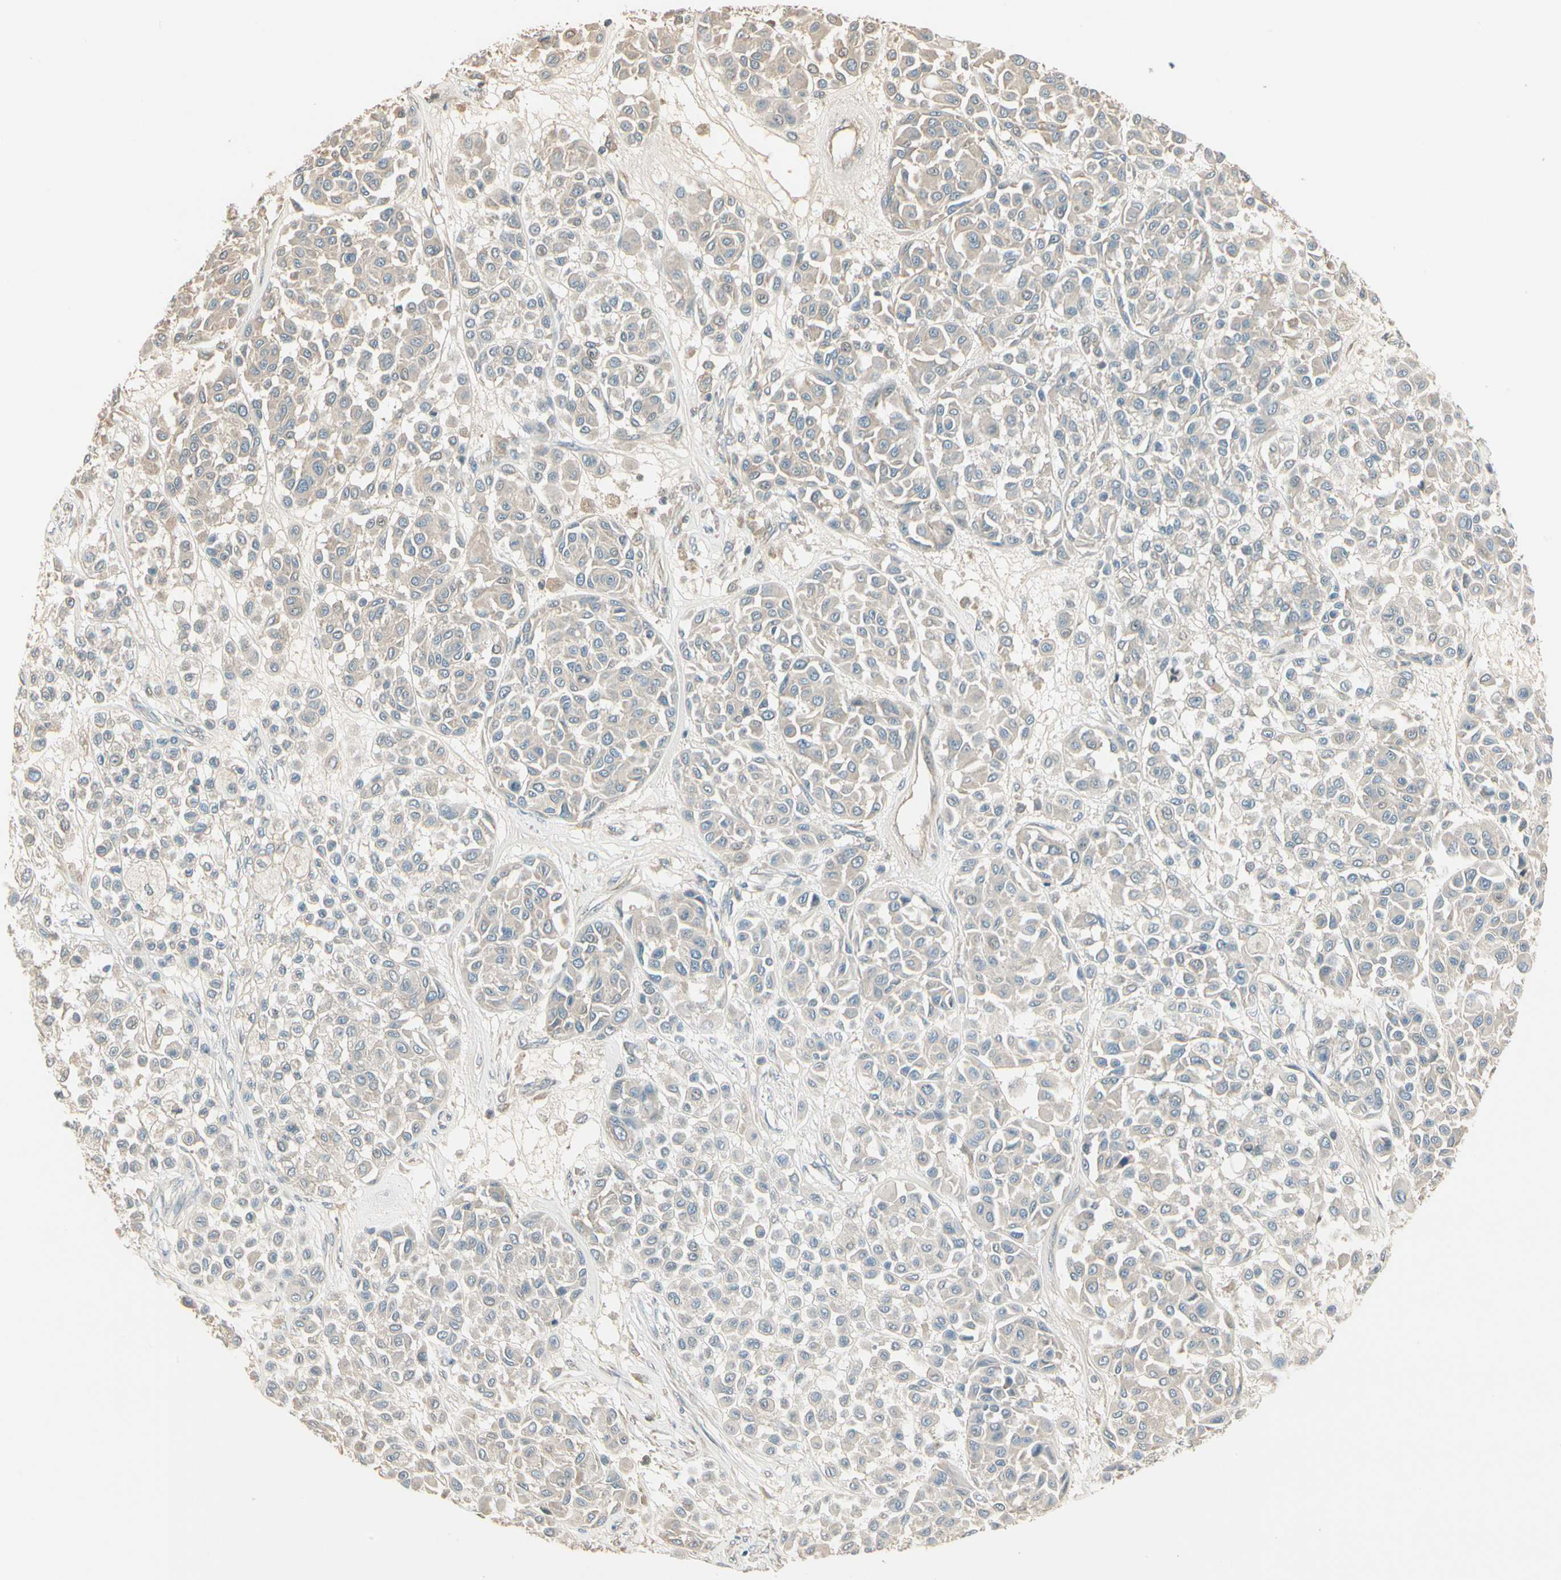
{"staining": {"intensity": "negative", "quantity": "none", "location": "none"}, "tissue": "melanoma", "cell_type": "Tumor cells", "image_type": "cancer", "snomed": [{"axis": "morphology", "description": "Malignant melanoma, Metastatic site"}, {"axis": "topography", "description": "Soft tissue"}], "caption": "Immunohistochemical staining of human melanoma exhibits no significant expression in tumor cells.", "gene": "TNFRSF21", "patient": {"sex": "male", "age": 41}}